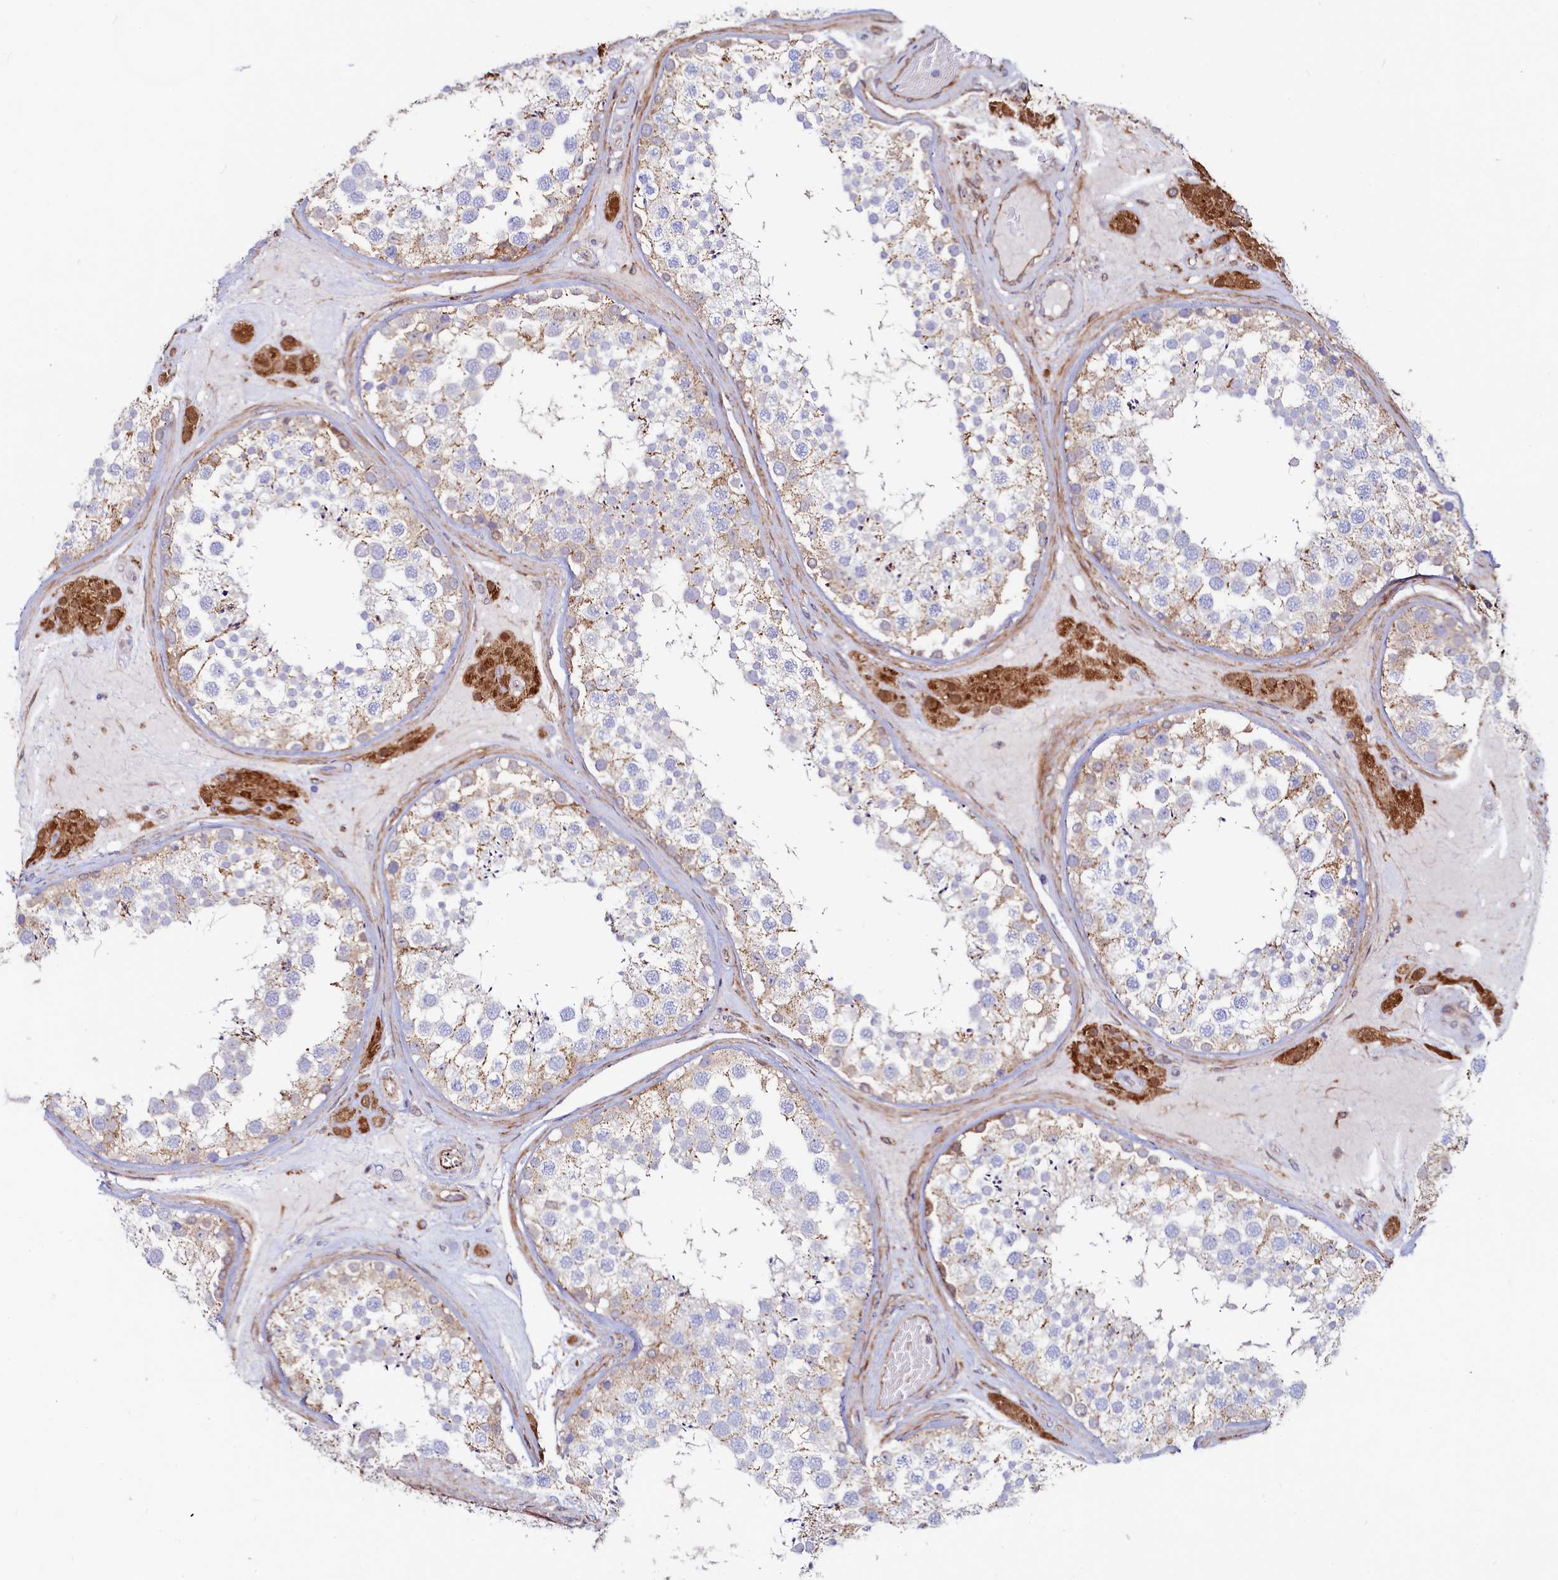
{"staining": {"intensity": "weak", "quantity": "<25%", "location": "cytoplasmic/membranous"}, "tissue": "testis", "cell_type": "Cells in seminiferous ducts", "image_type": "normal", "snomed": [{"axis": "morphology", "description": "Normal tissue, NOS"}, {"axis": "topography", "description": "Testis"}], "caption": "IHC histopathology image of benign human testis stained for a protein (brown), which demonstrates no expression in cells in seminiferous ducts.", "gene": "ASTE1", "patient": {"sex": "male", "age": 46}}